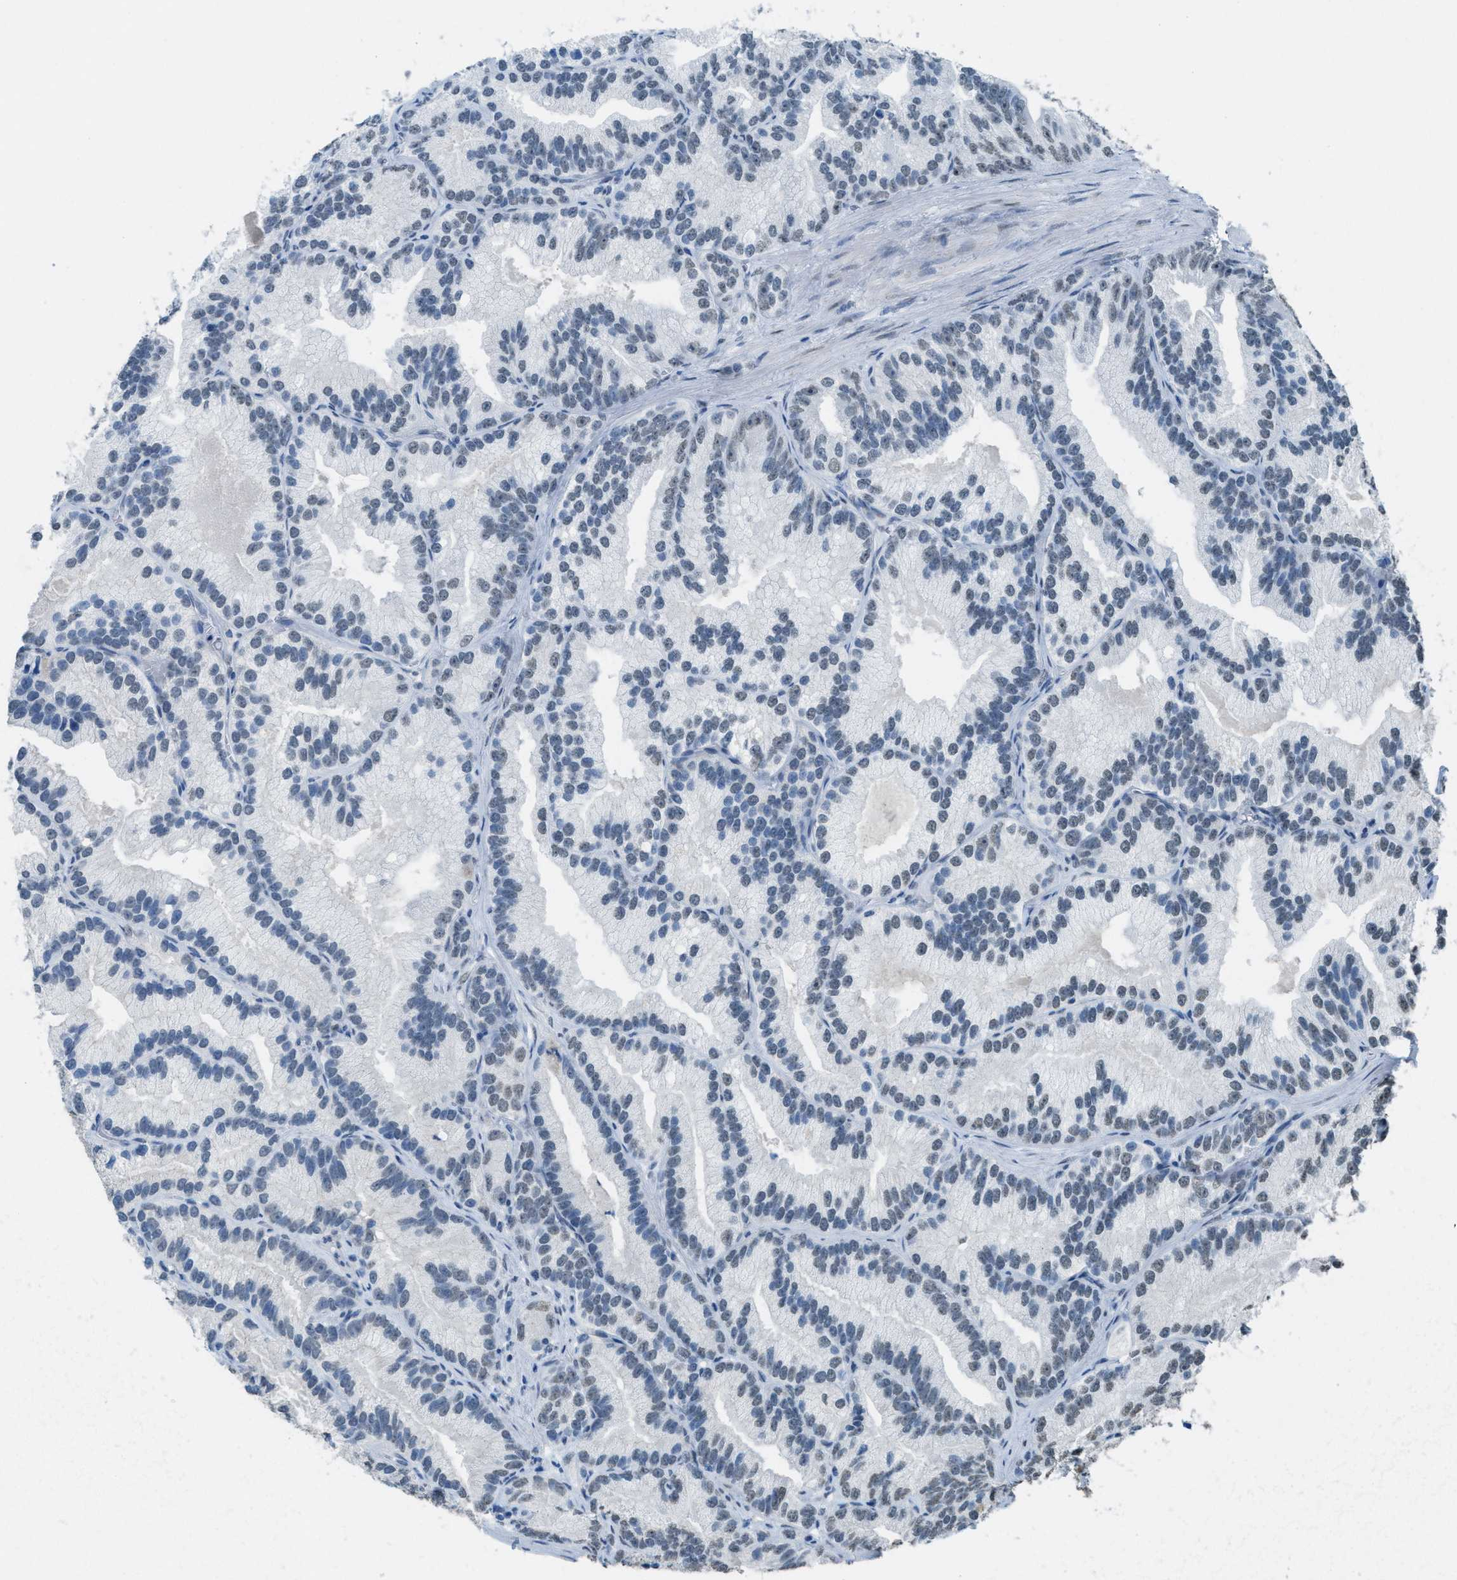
{"staining": {"intensity": "weak", "quantity": "<25%", "location": "nuclear"}, "tissue": "prostate cancer", "cell_type": "Tumor cells", "image_type": "cancer", "snomed": [{"axis": "morphology", "description": "Adenocarcinoma, Low grade"}, {"axis": "topography", "description": "Prostate"}], "caption": "Immunohistochemistry (IHC) micrograph of neoplastic tissue: human prostate cancer (adenocarcinoma (low-grade)) stained with DAB (3,3'-diaminobenzidine) exhibits no significant protein expression in tumor cells.", "gene": "TTC13", "patient": {"sex": "male", "age": 89}}